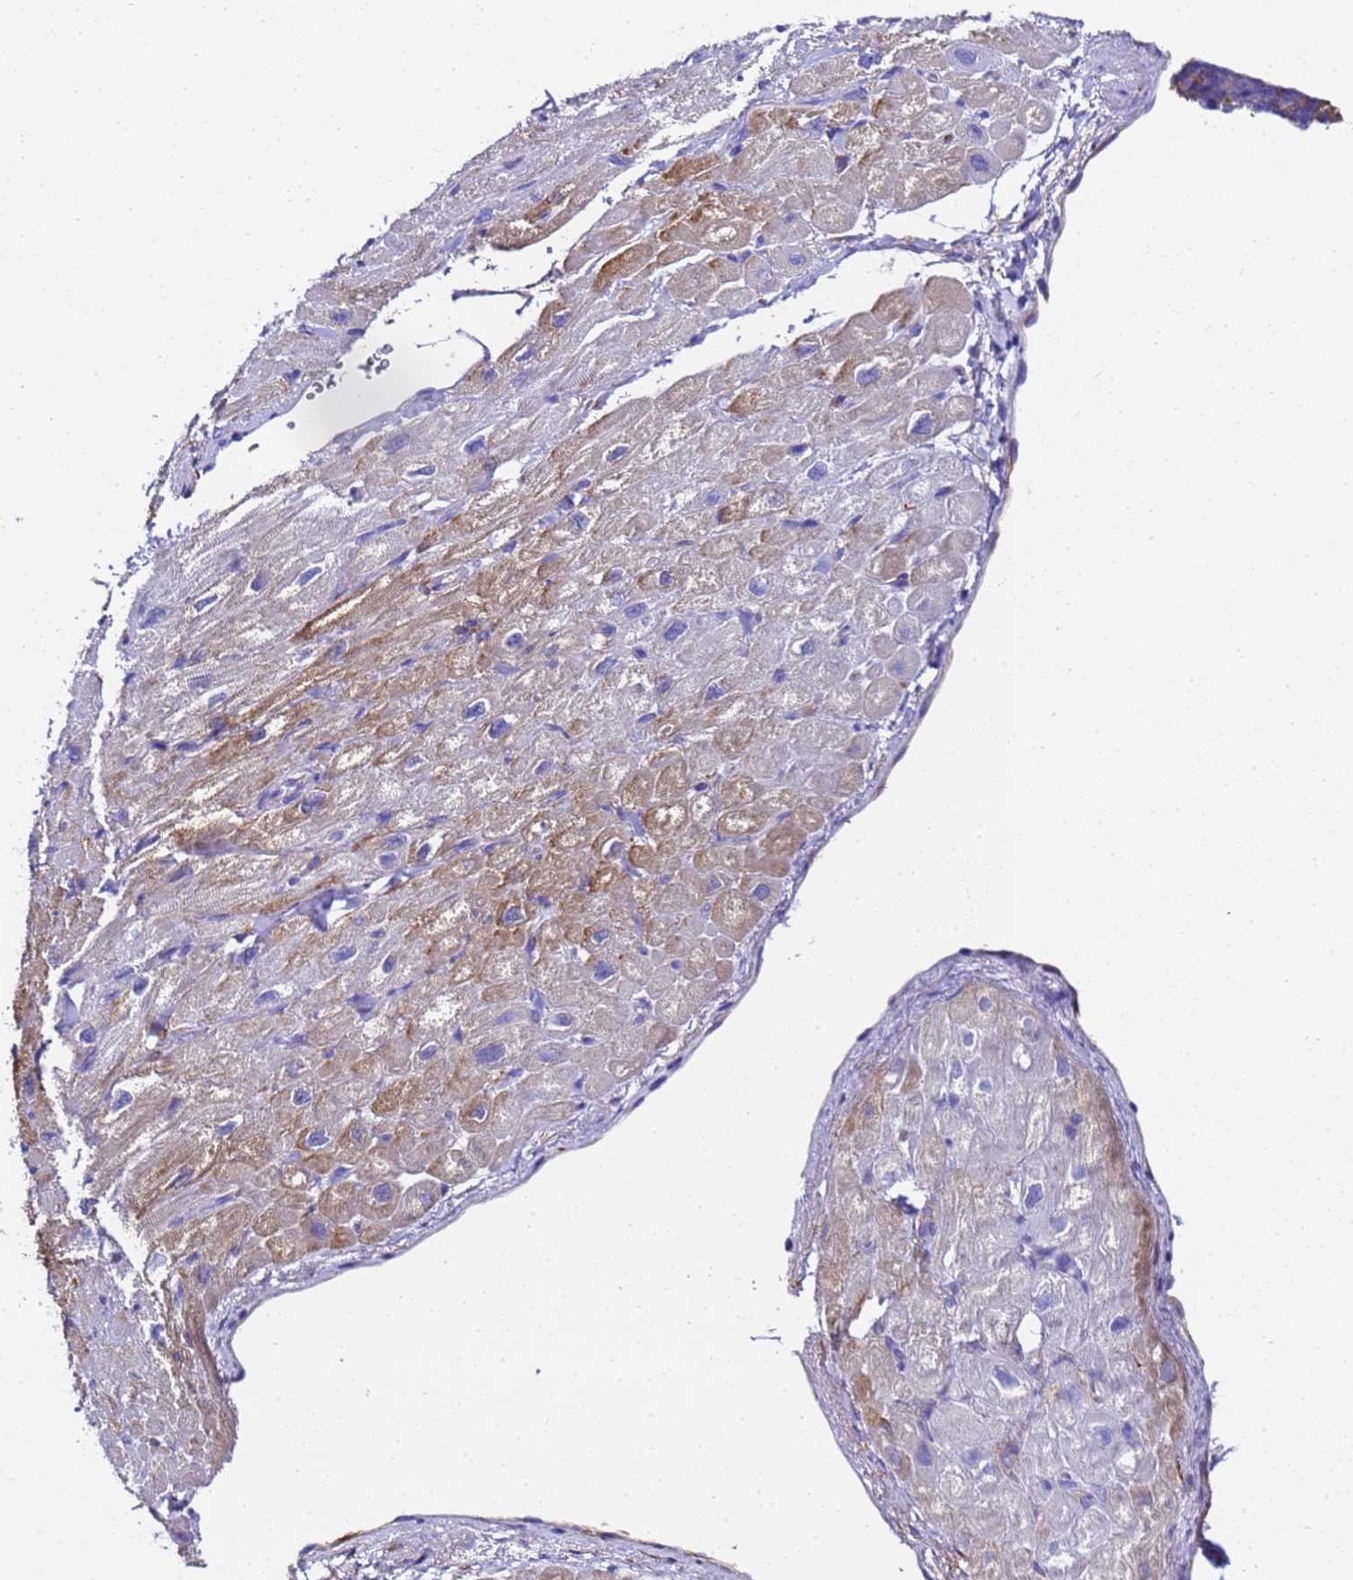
{"staining": {"intensity": "moderate", "quantity": "<25%", "location": "cytoplasmic/membranous"}, "tissue": "heart muscle", "cell_type": "Cardiomyocytes", "image_type": "normal", "snomed": [{"axis": "morphology", "description": "Normal tissue, NOS"}, {"axis": "topography", "description": "Heart"}], "caption": "Immunohistochemical staining of unremarkable human heart muscle reveals moderate cytoplasmic/membranous protein expression in about <25% of cardiomyocytes. Nuclei are stained in blue.", "gene": "FTL", "patient": {"sex": "male", "age": 65}}